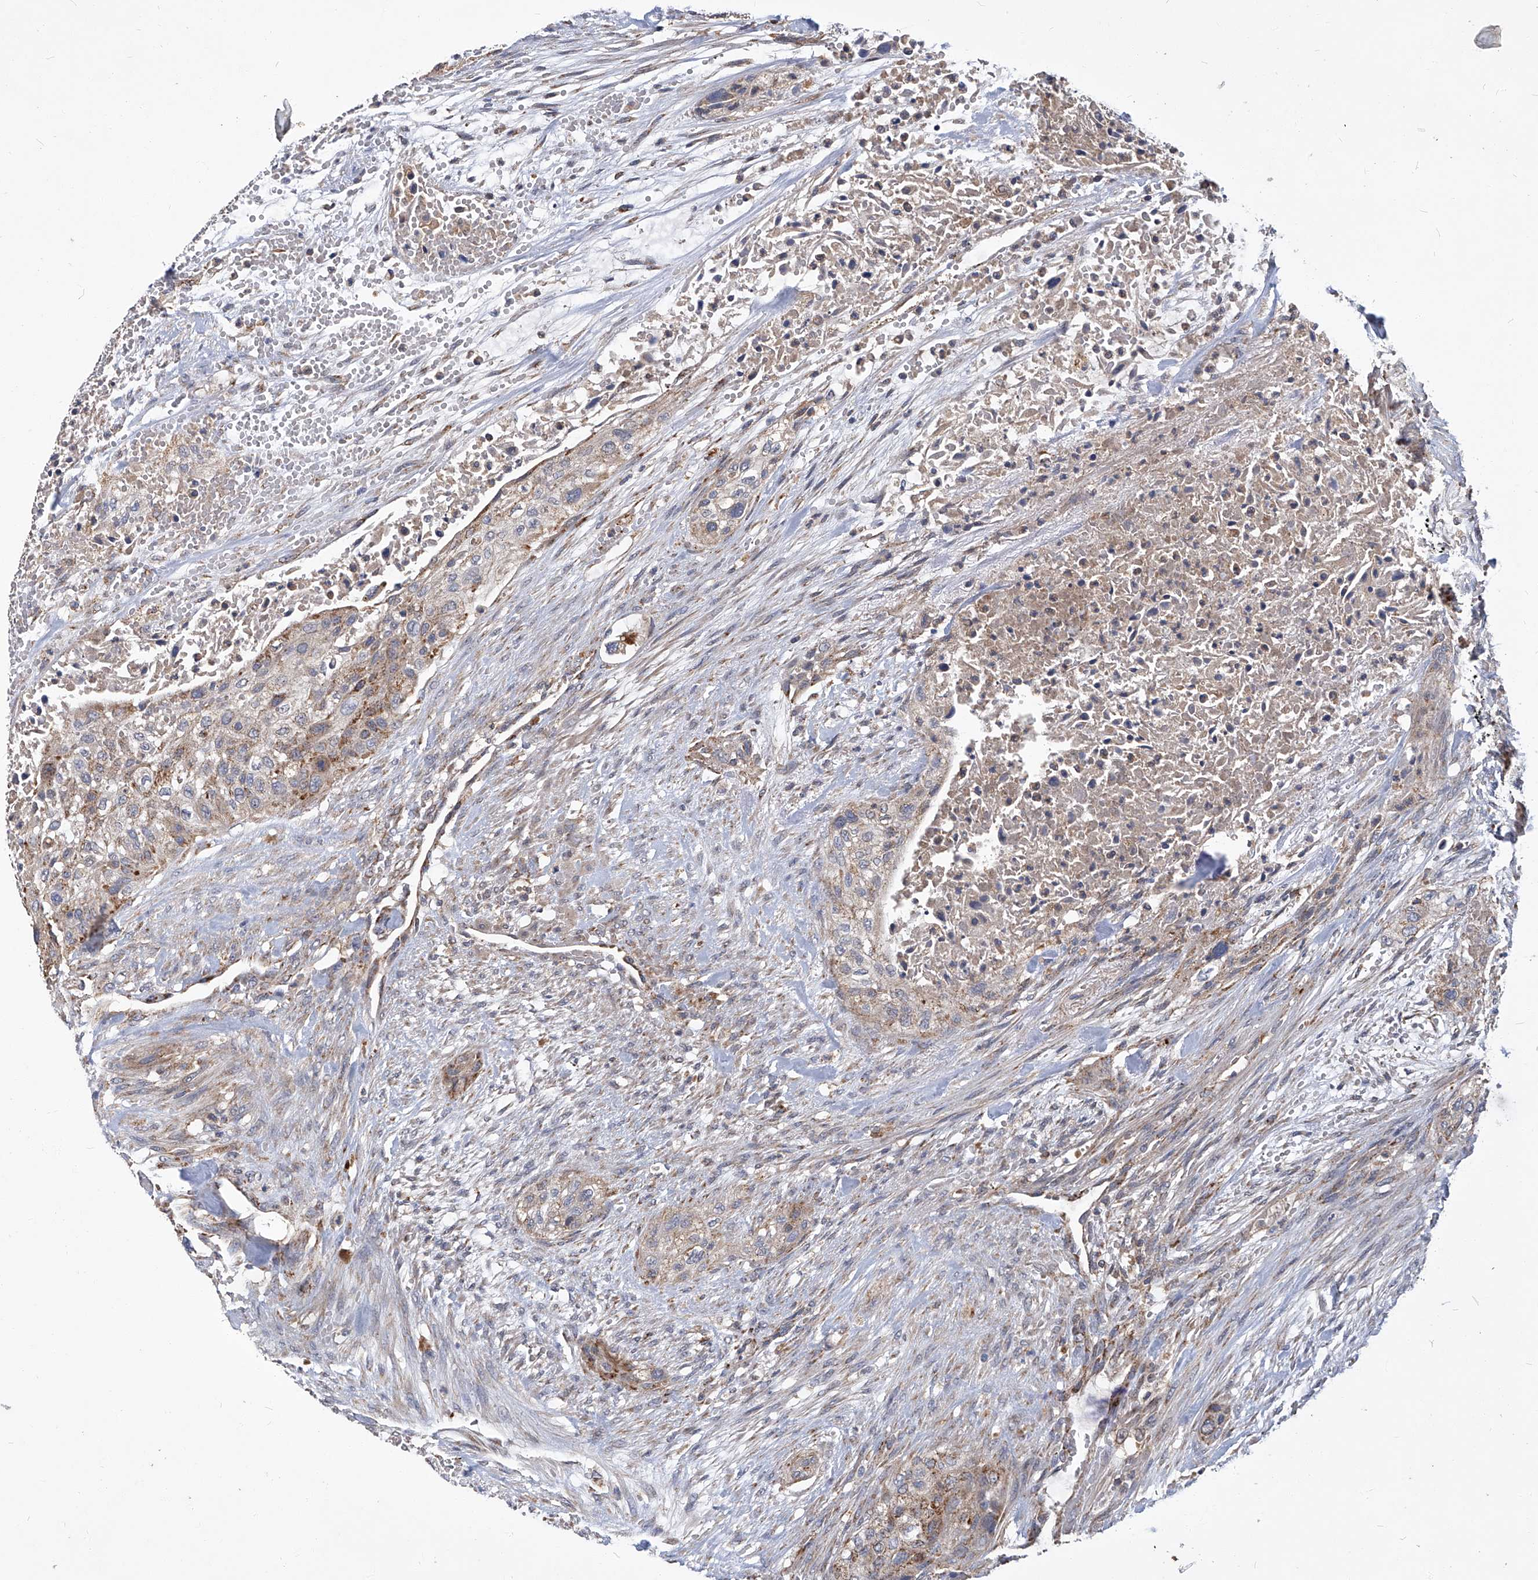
{"staining": {"intensity": "weak", "quantity": "<25%", "location": "cytoplasmic/membranous"}, "tissue": "urothelial cancer", "cell_type": "Tumor cells", "image_type": "cancer", "snomed": [{"axis": "morphology", "description": "Urothelial carcinoma, High grade"}, {"axis": "topography", "description": "Urinary bladder"}], "caption": "Urothelial cancer was stained to show a protein in brown. There is no significant expression in tumor cells. Nuclei are stained in blue.", "gene": "TNFRSF13B", "patient": {"sex": "male", "age": 35}}